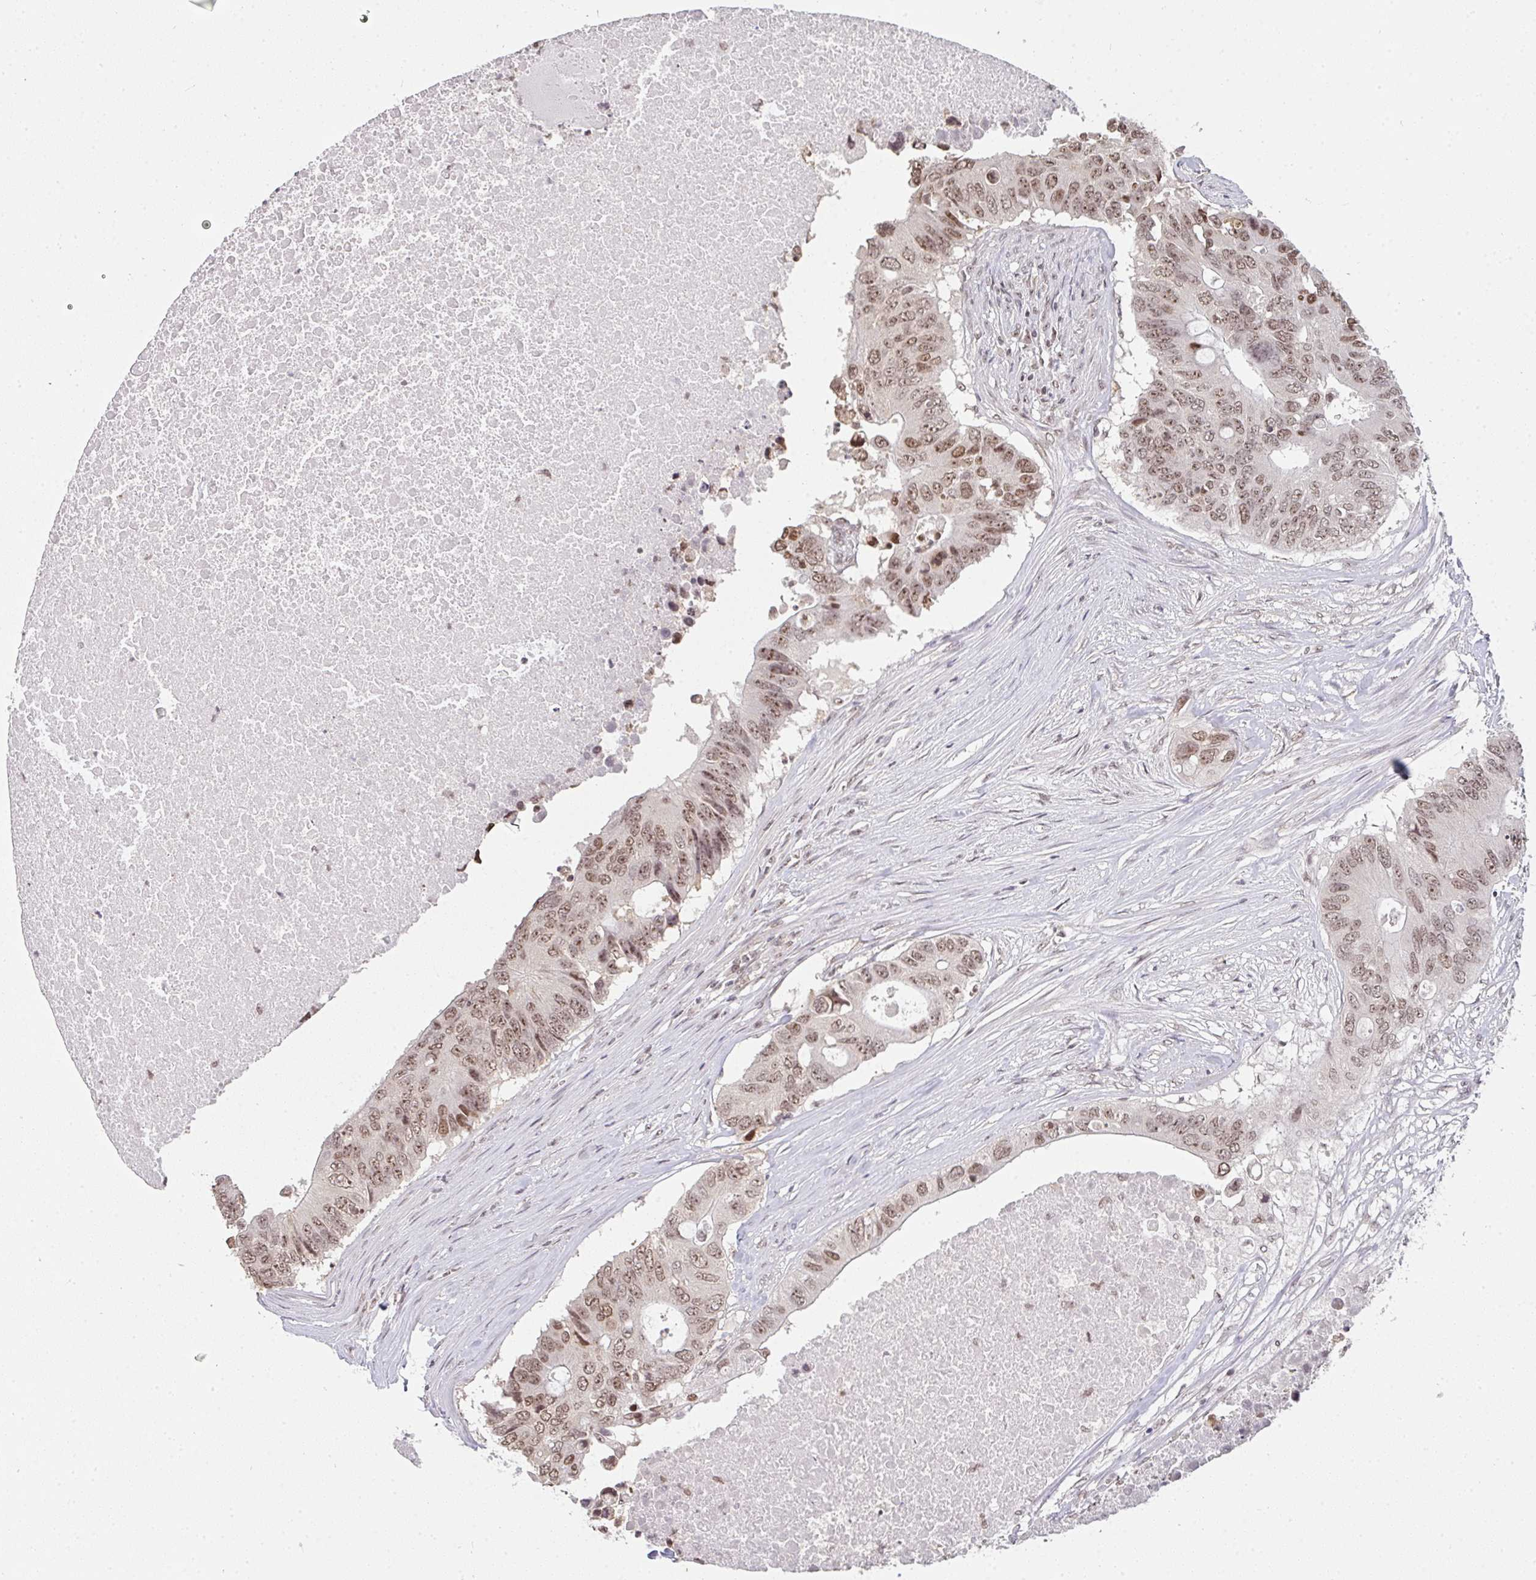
{"staining": {"intensity": "moderate", "quantity": ">75%", "location": "nuclear"}, "tissue": "colorectal cancer", "cell_type": "Tumor cells", "image_type": "cancer", "snomed": [{"axis": "morphology", "description": "Adenocarcinoma, NOS"}, {"axis": "topography", "description": "Colon"}], "caption": "Colorectal adenocarcinoma tissue shows moderate nuclear staining in approximately >75% of tumor cells, visualized by immunohistochemistry. The protein is stained brown, and the nuclei are stained in blue (DAB IHC with brightfield microscopy, high magnification).", "gene": "DKC1", "patient": {"sex": "male", "age": 71}}